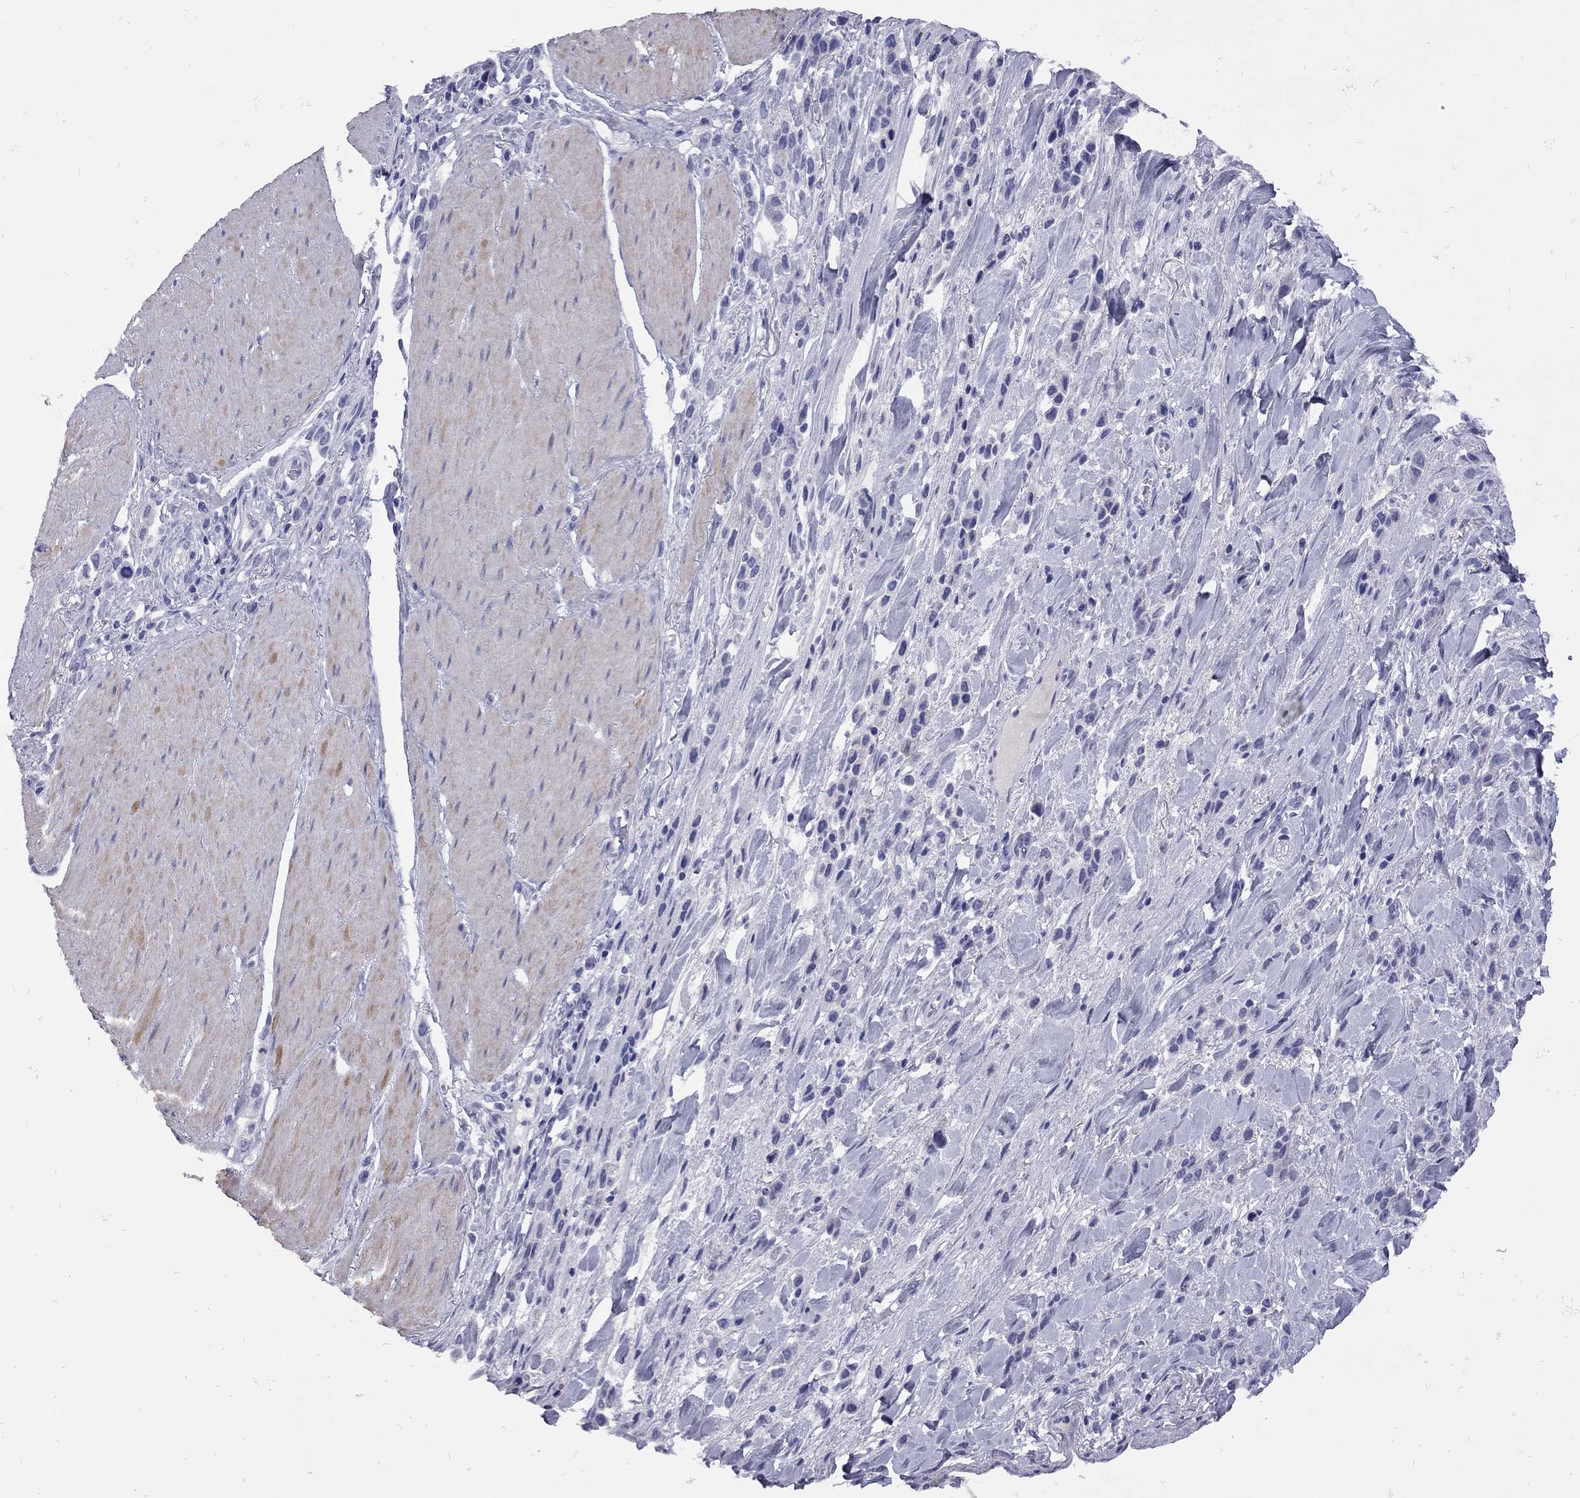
{"staining": {"intensity": "negative", "quantity": "none", "location": "none"}, "tissue": "stomach cancer", "cell_type": "Tumor cells", "image_type": "cancer", "snomed": [{"axis": "morphology", "description": "Adenocarcinoma, NOS"}, {"axis": "topography", "description": "Stomach"}], "caption": "High power microscopy photomicrograph of an immunohistochemistry image of stomach cancer, revealing no significant staining in tumor cells.", "gene": "EPPIN", "patient": {"sex": "male", "age": 47}}